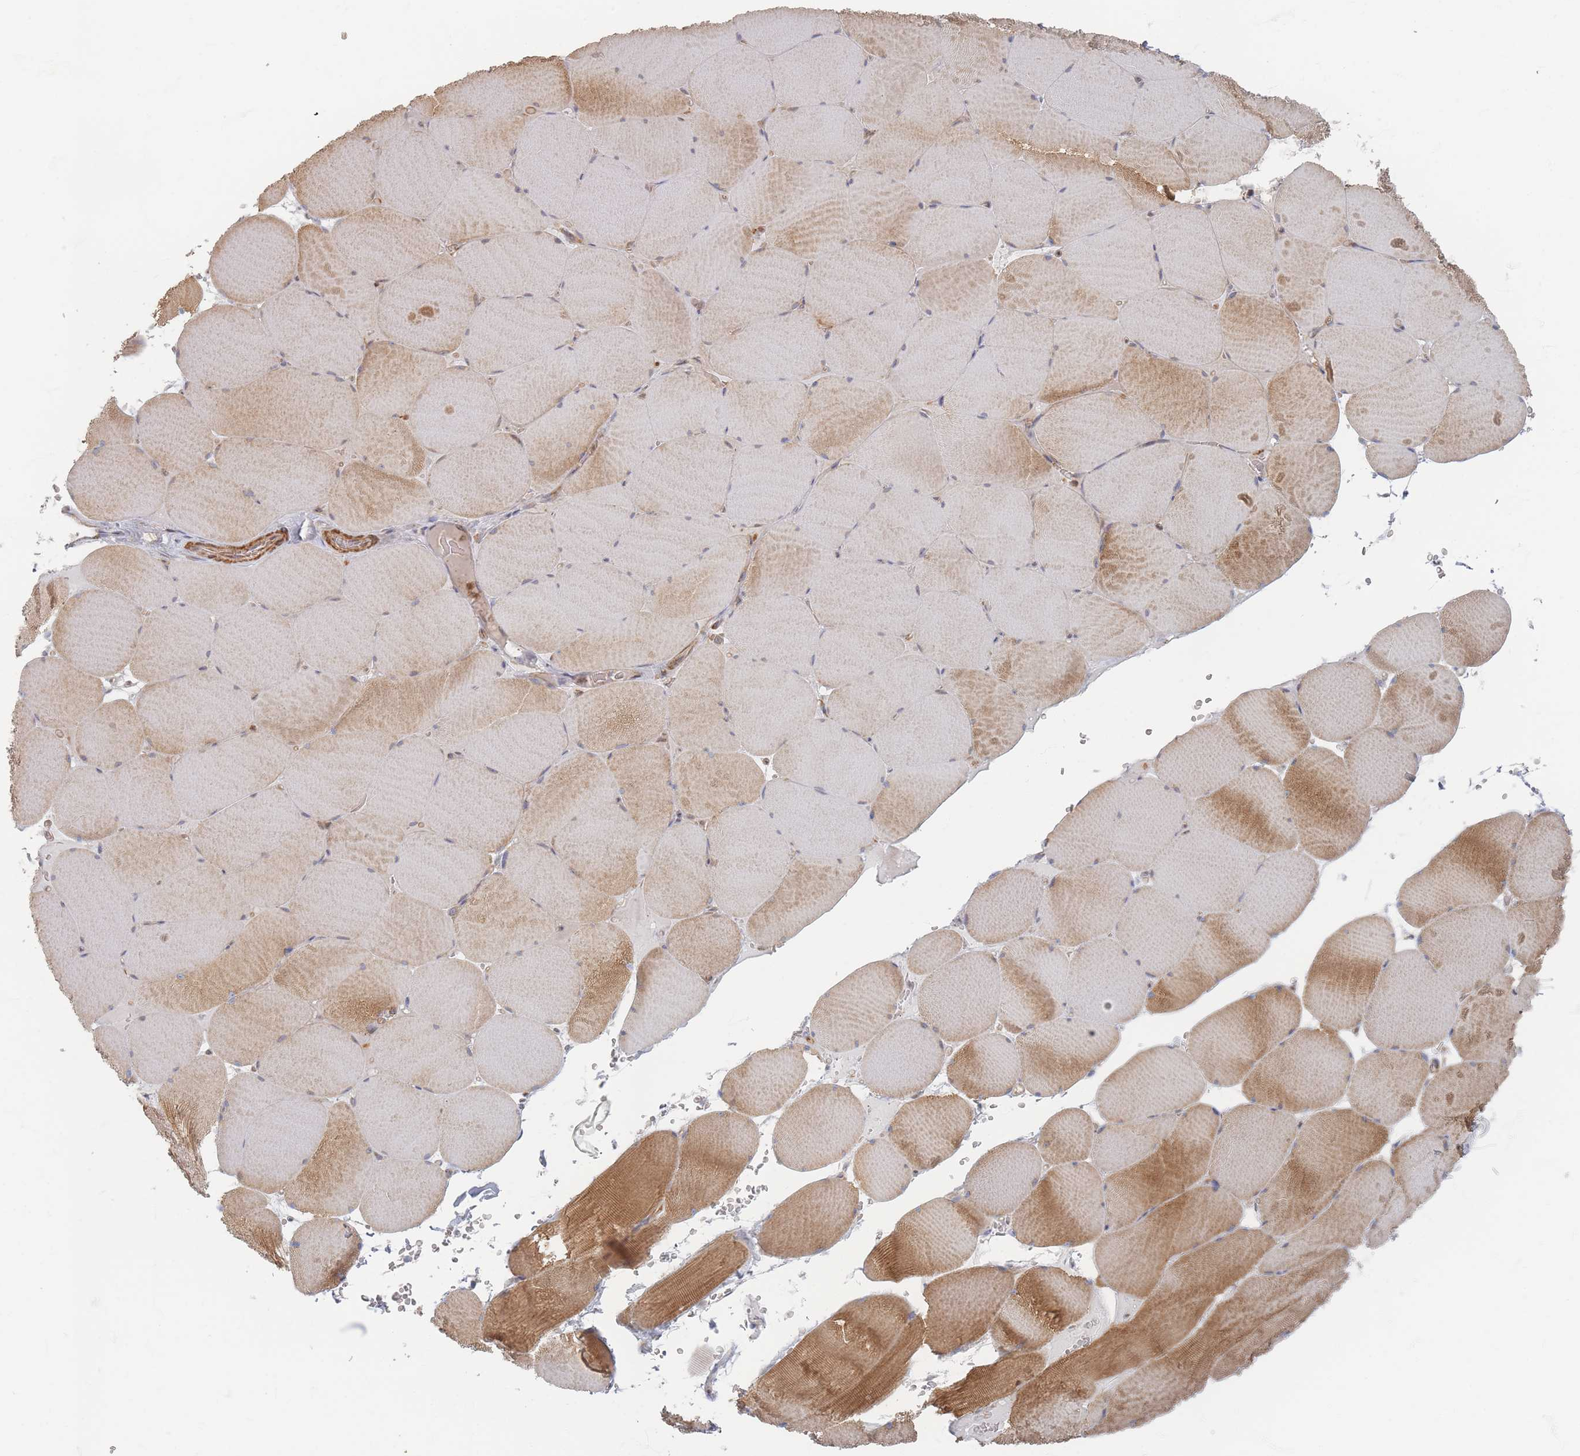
{"staining": {"intensity": "strong", "quantity": "<25%", "location": "cytoplasmic/membranous"}, "tissue": "skeletal muscle", "cell_type": "Myocytes", "image_type": "normal", "snomed": [{"axis": "morphology", "description": "Normal tissue, NOS"}, {"axis": "topography", "description": "Skeletal muscle"}, {"axis": "topography", "description": "Head-Neck"}], "caption": "Brown immunohistochemical staining in unremarkable skeletal muscle exhibits strong cytoplasmic/membranous staining in approximately <25% of myocytes. Nuclei are stained in blue.", "gene": "ZKSCAN7", "patient": {"sex": "male", "age": 66}}